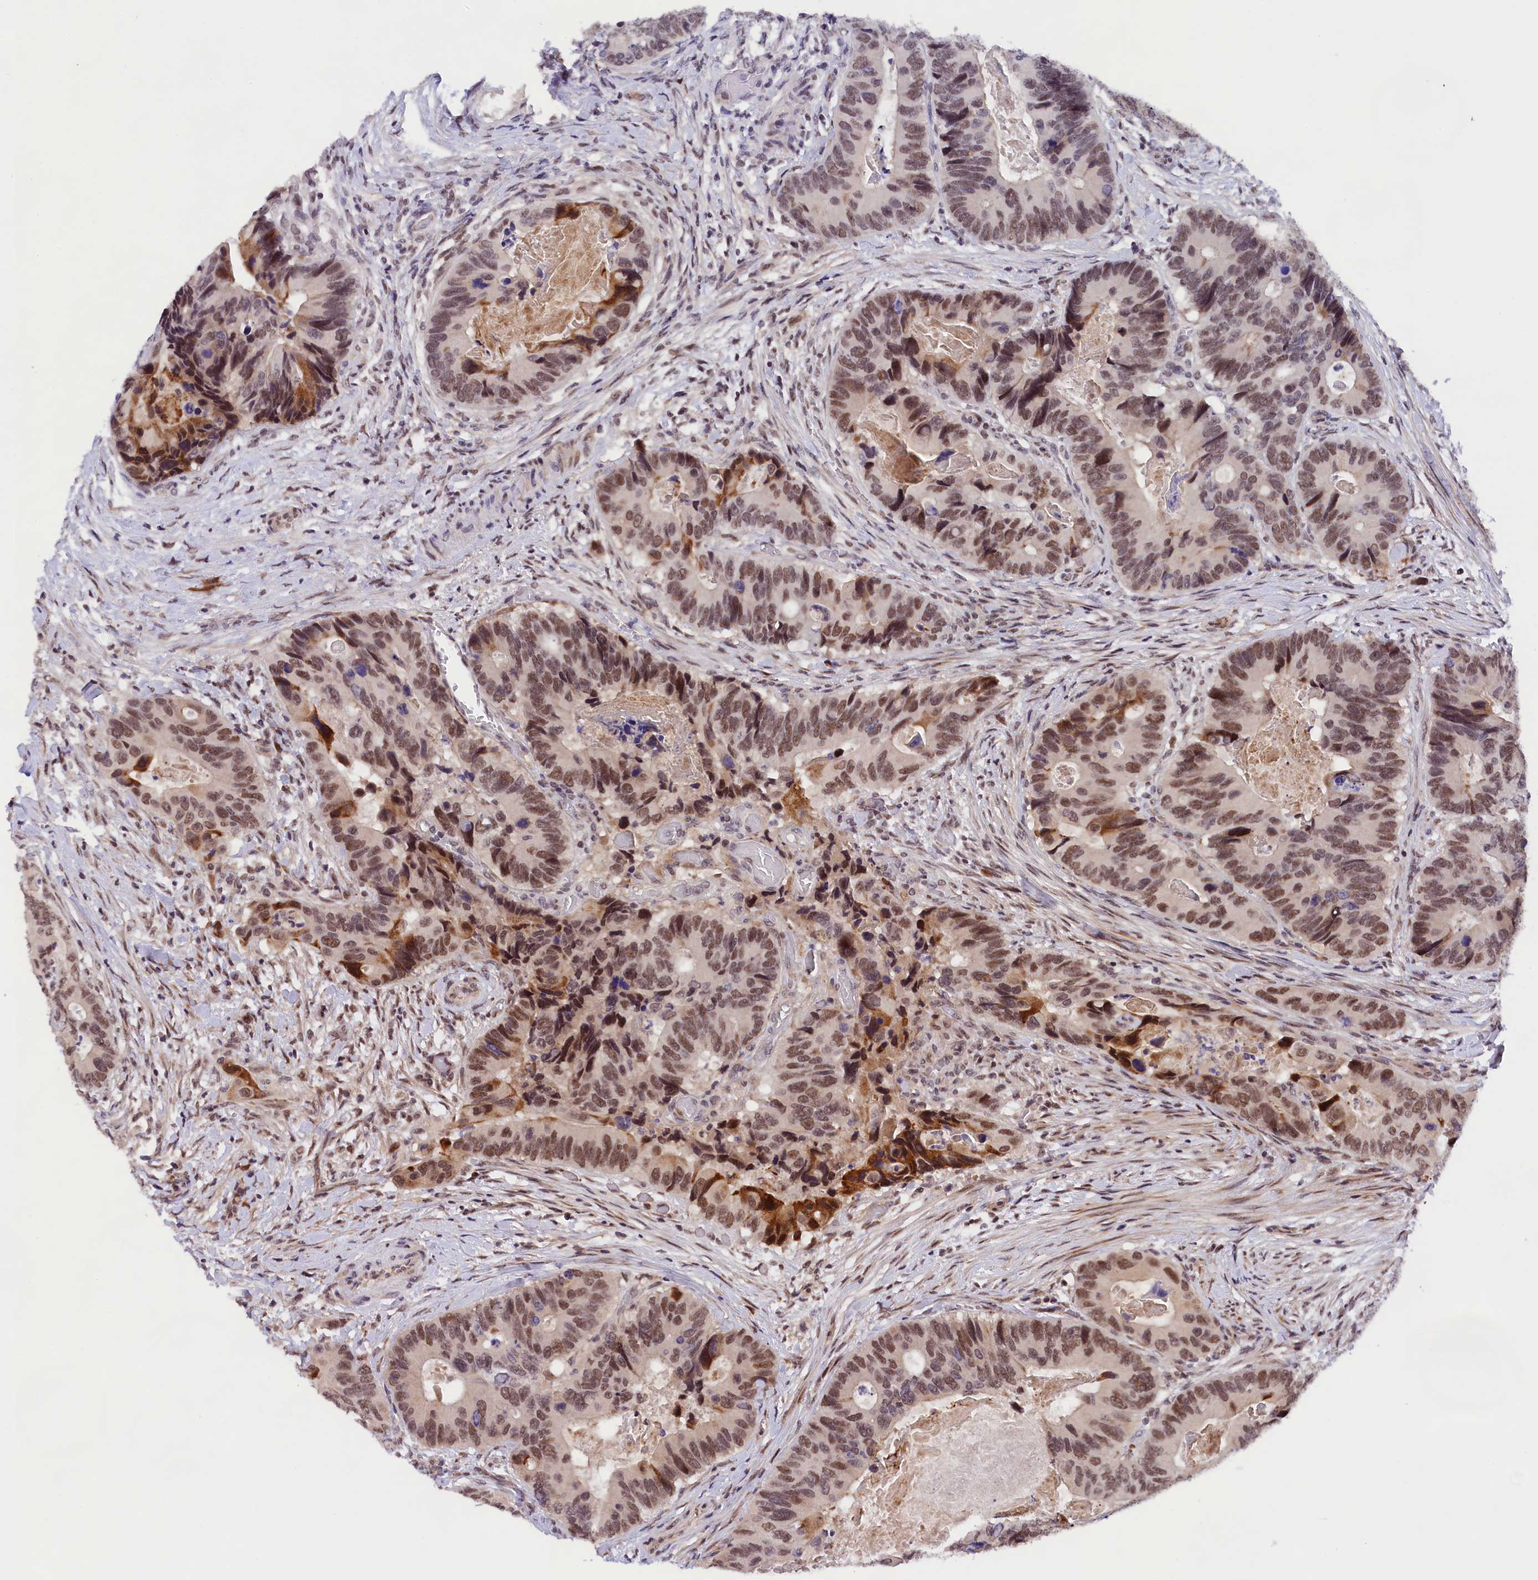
{"staining": {"intensity": "moderate", "quantity": ">75%", "location": "nuclear"}, "tissue": "colorectal cancer", "cell_type": "Tumor cells", "image_type": "cancer", "snomed": [{"axis": "morphology", "description": "Adenocarcinoma, NOS"}, {"axis": "topography", "description": "Colon"}], "caption": "Colorectal adenocarcinoma stained for a protein shows moderate nuclear positivity in tumor cells. Immunohistochemistry stains the protein in brown and the nuclei are stained blue.", "gene": "FBXO45", "patient": {"sex": "male", "age": 84}}